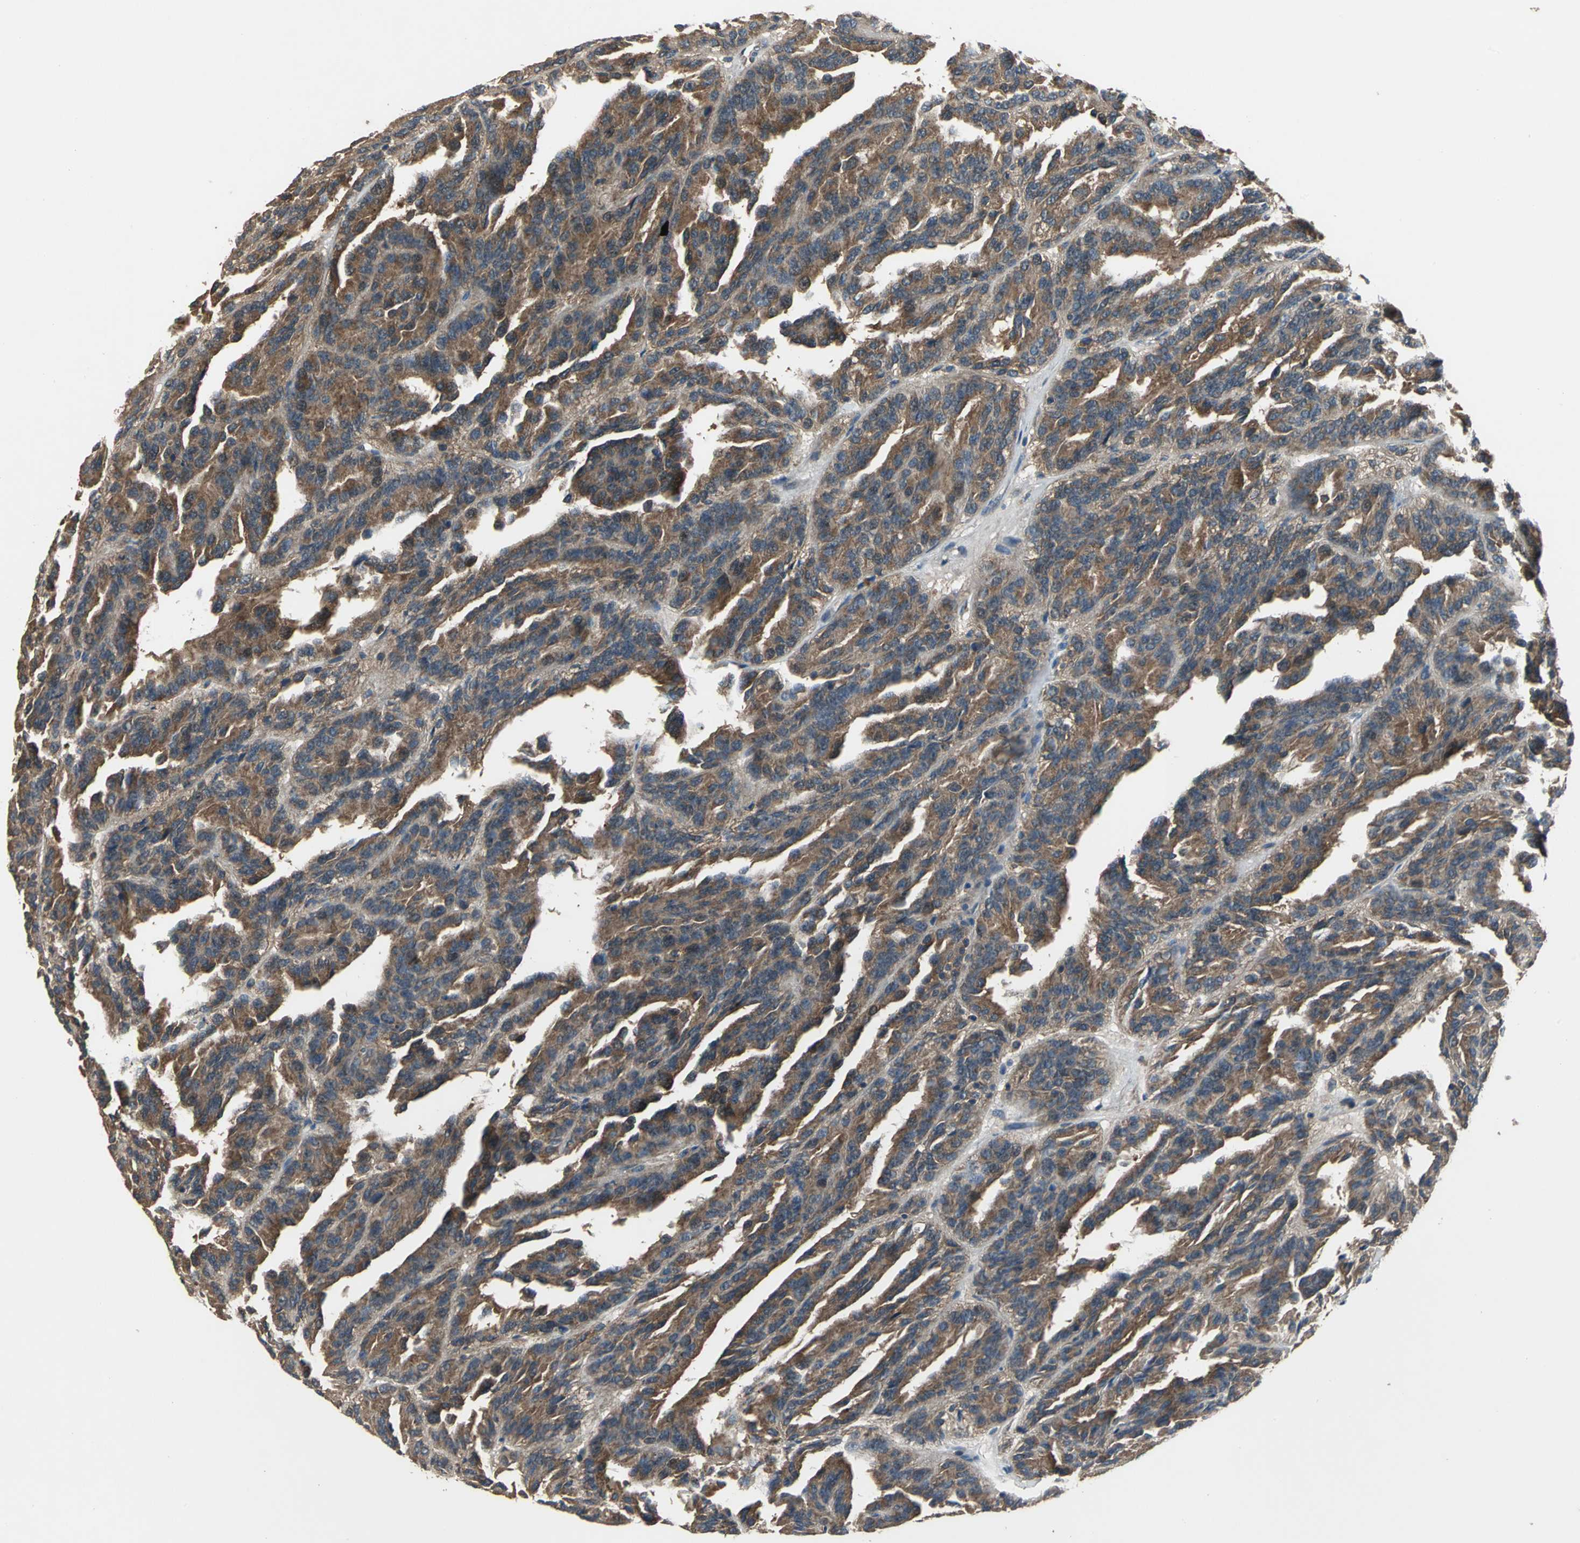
{"staining": {"intensity": "strong", "quantity": ">75%", "location": "cytoplasmic/membranous"}, "tissue": "renal cancer", "cell_type": "Tumor cells", "image_type": "cancer", "snomed": [{"axis": "morphology", "description": "Adenocarcinoma, NOS"}, {"axis": "topography", "description": "Kidney"}], "caption": "A micrograph of renal cancer stained for a protein displays strong cytoplasmic/membranous brown staining in tumor cells. (Brightfield microscopy of DAB IHC at high magnification).", "gene": "ZNF608", "patient": {"sex": "male", "age": 46}}